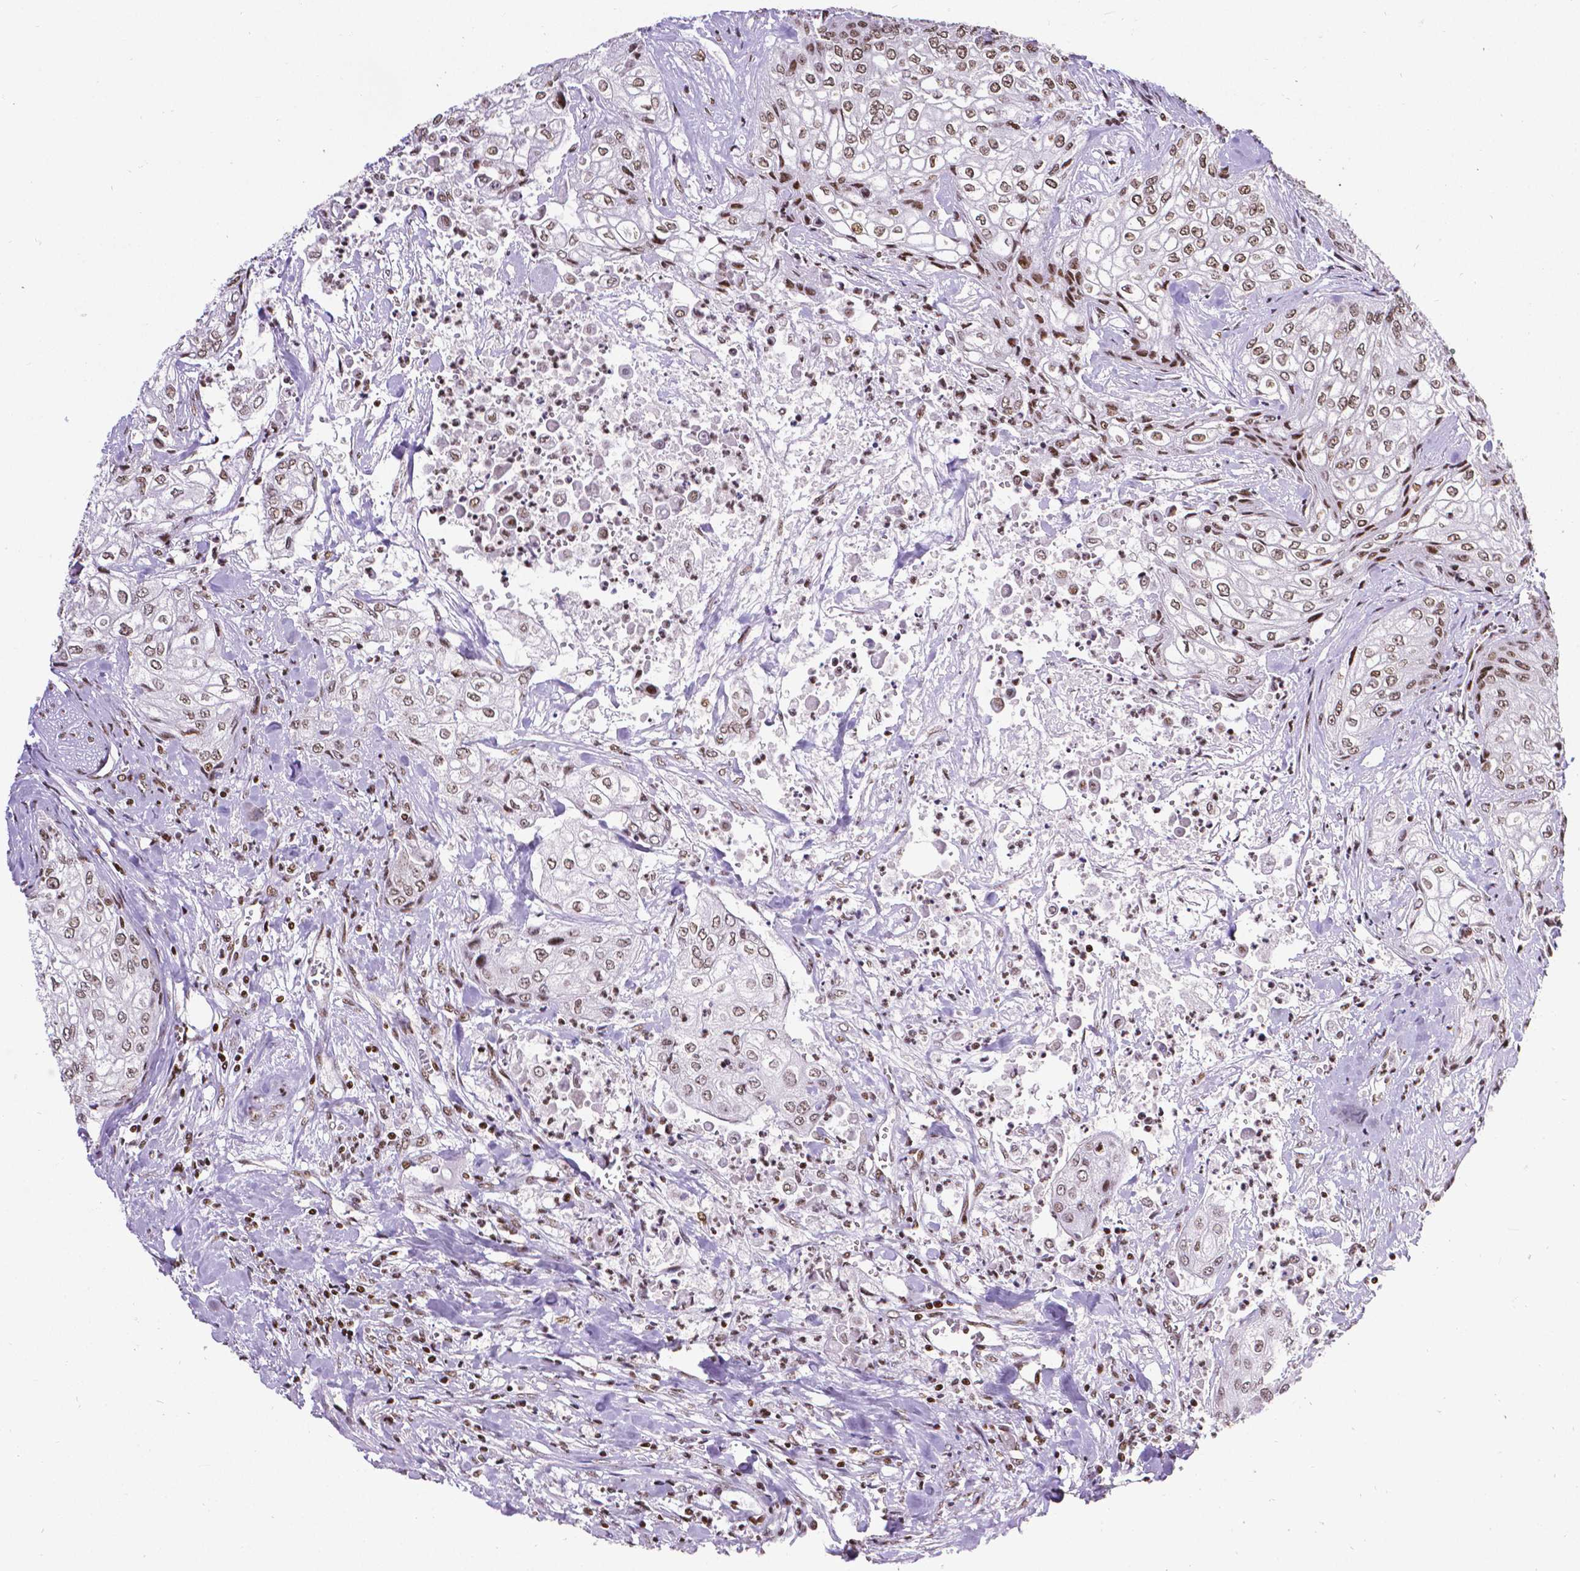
{"staining": {"intensity": "weak", "quantity": "25%-75%", "location": "nuclear"}, "tissue": "urothelial cancer", "cell_type": "Tumor cells", "image_type": "cancer", "snomed": [{"axis": "morphology", "description": "Urothelial carcinoma, High grade"}, {"axis": "topography", "description": "Urinary bladder"}], "caption": "IHC (DAB) staining of urothelial cancer reveals weak nuclear protein staining in approximately 25%-75% of tumor cells.", "gene": "CTCF", "patient": {"sex": "male", "age": 62}}